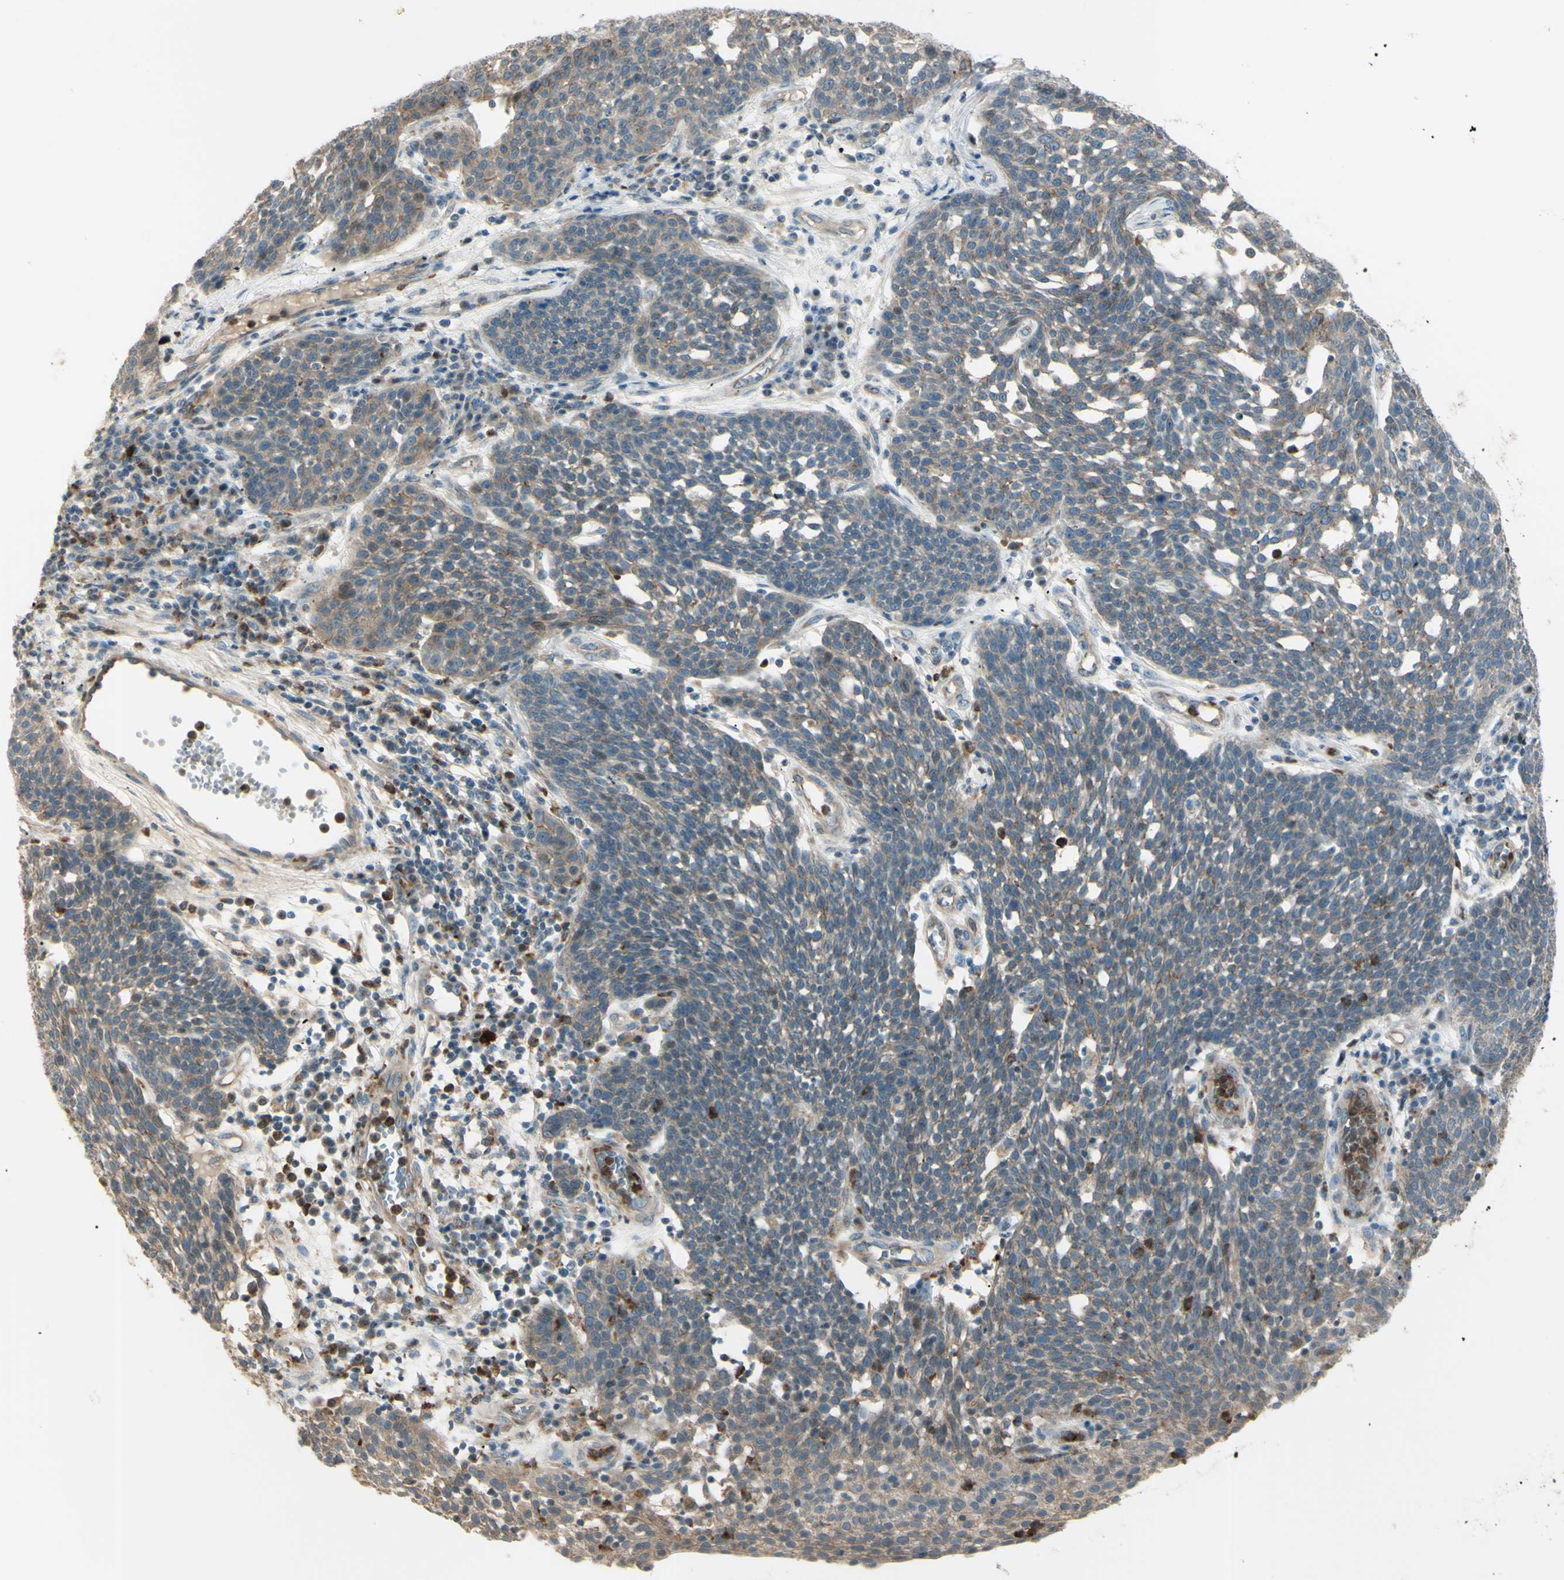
{"staining": {"intensity": "weak", "quantity": ">75%", "location": "cytoplasmic/membranous"}, "tissue": "cervical cancer", "cell_type": "Tumor cells", "image_type": "cancer", "snomed": [{"axis": "morphology", "description": "Squamous cell carcinoma, NOS"}, {"axis": "topography", "description": "Cervix"}], "caption": "Immunohistochemistry (IHC) of cervical cancer (squamous cell carcinoma) demonstrates low levels of weak cytoplasmic/membranous positivity in about >75% of tumor cells.", "gene": "LMTK2", "patient": {"sex": "female", "age": 34}}